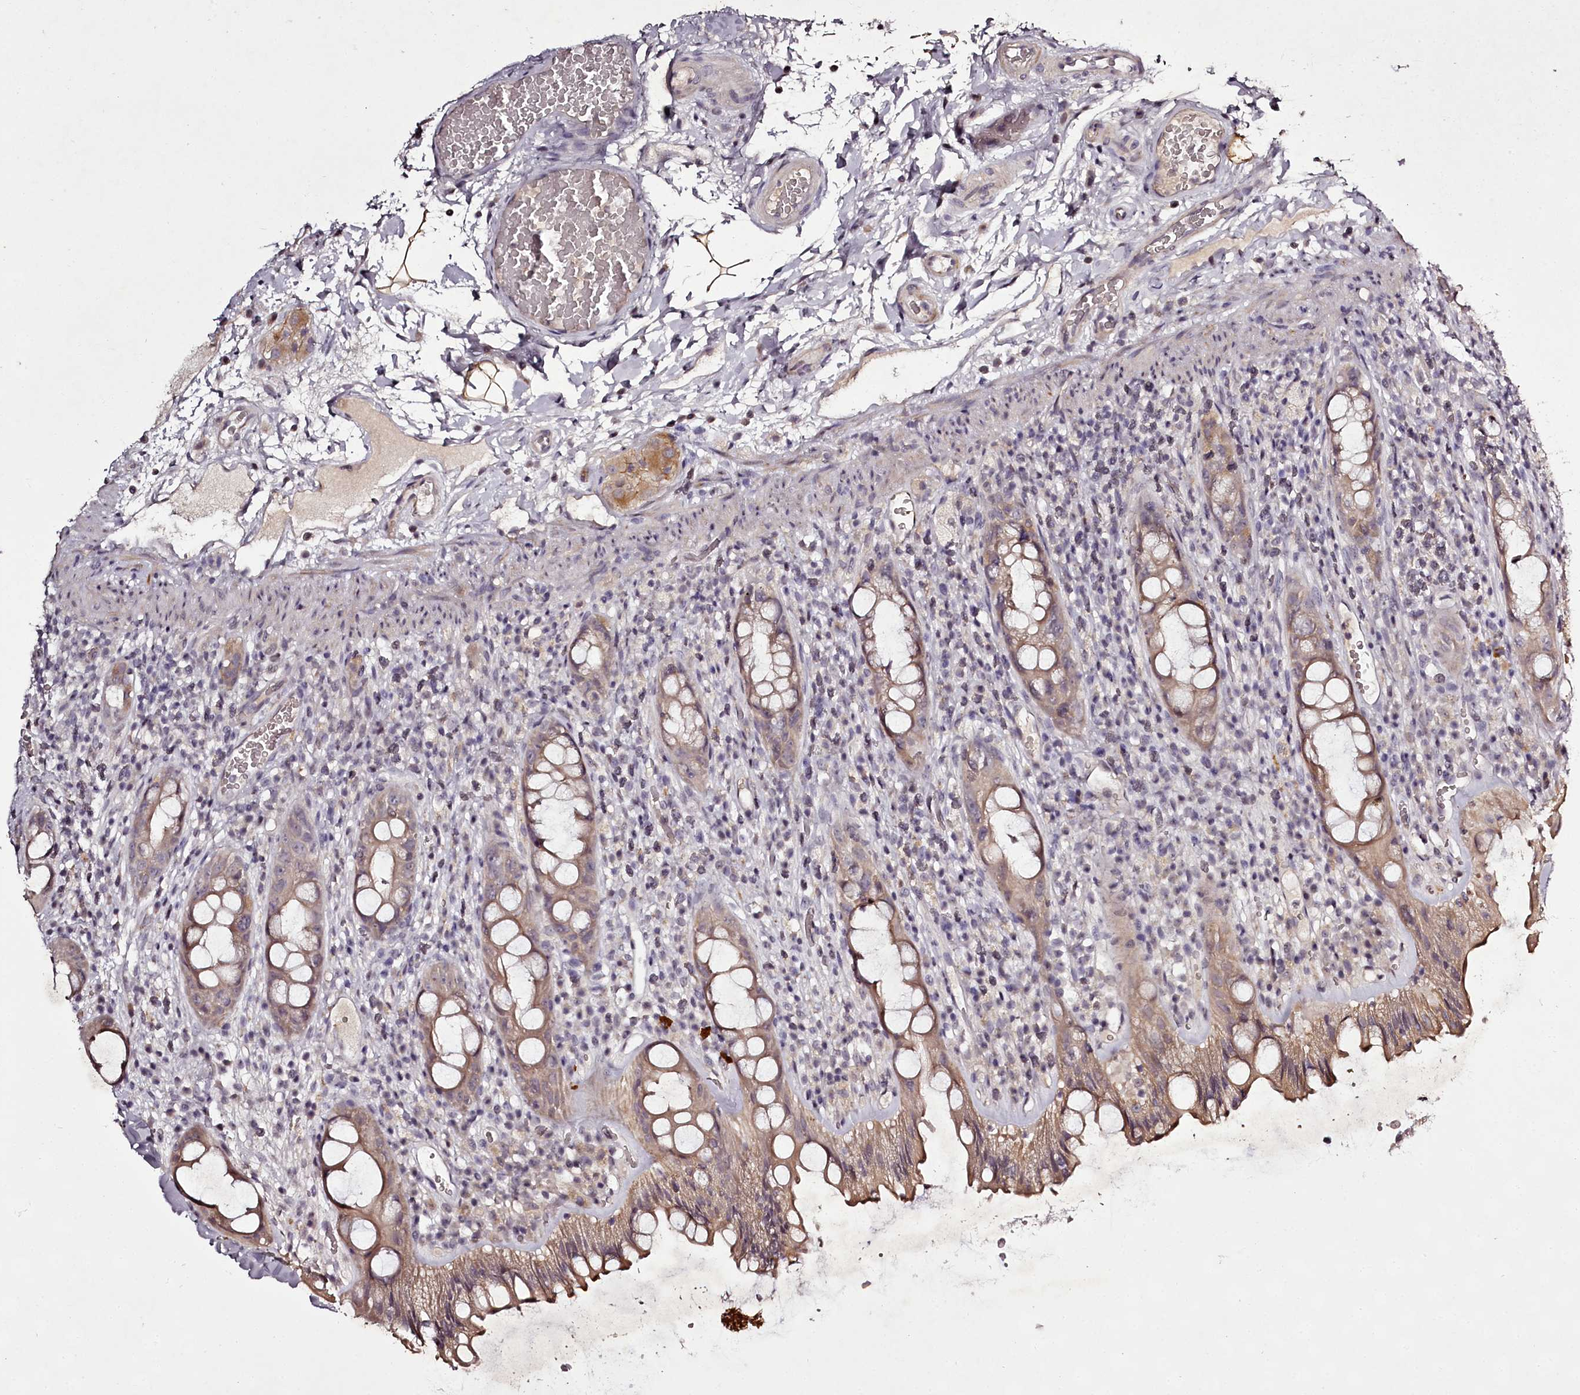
{"staining": {"intensity": "moderate", "quantity": "25%-75%", "location": "cytoplasmic/membranous"}, "tissue": "rectum", "cell_type": "Glandular cells", "image_type": "normal", "snomed": [{"axis": "morphology", "description": "Normal tissue, NOS"}, {"axis": "topography", "description": "Rectum"}], "caption": "A medium amount of moderate cytoplasmic/membranous expression is present in about 25%-75% of glandular cells in benign rectum.", "gene": "RBMXL2", "patient": {"sex": "female", "age": 57}}